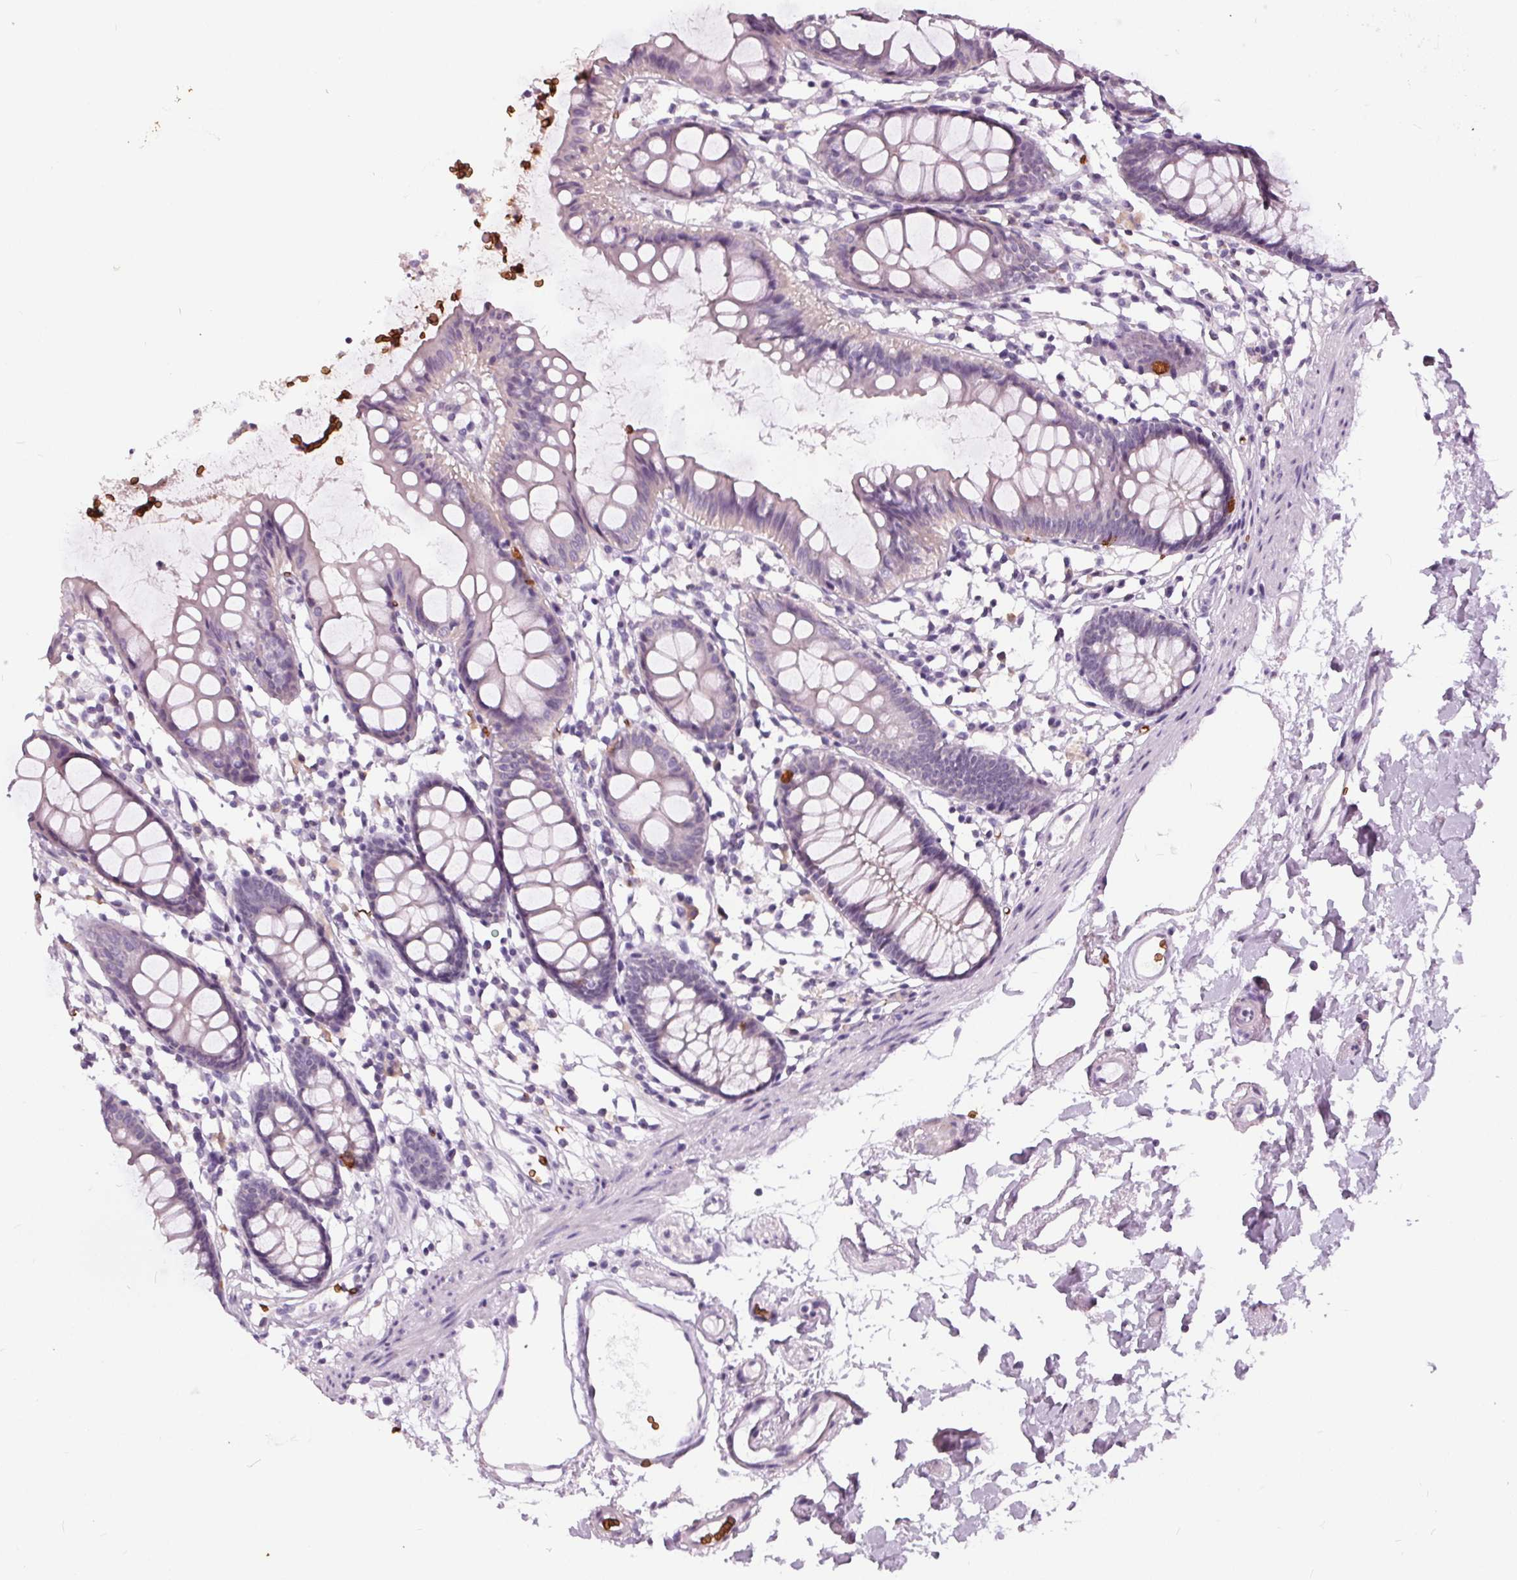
{"staining": {"intensity": "negative", "quantity": "none", "location": "none"}, "tissue": "colon", "cell_type": "Endothelial cells", "image_type": "normal", "snomed": [{"axis": "morphology", "description": "Normal tissue, NOS"}, {"axis": "topography", "description": "Colon"}], "caption": "Histopathology image shows no significant protein expression in endothelial cells of normal colon. (IHC, brightfield microscopy, high magnification).", "gene": "SLC4A1", "patient": {"sex": "female", "age": 84}}